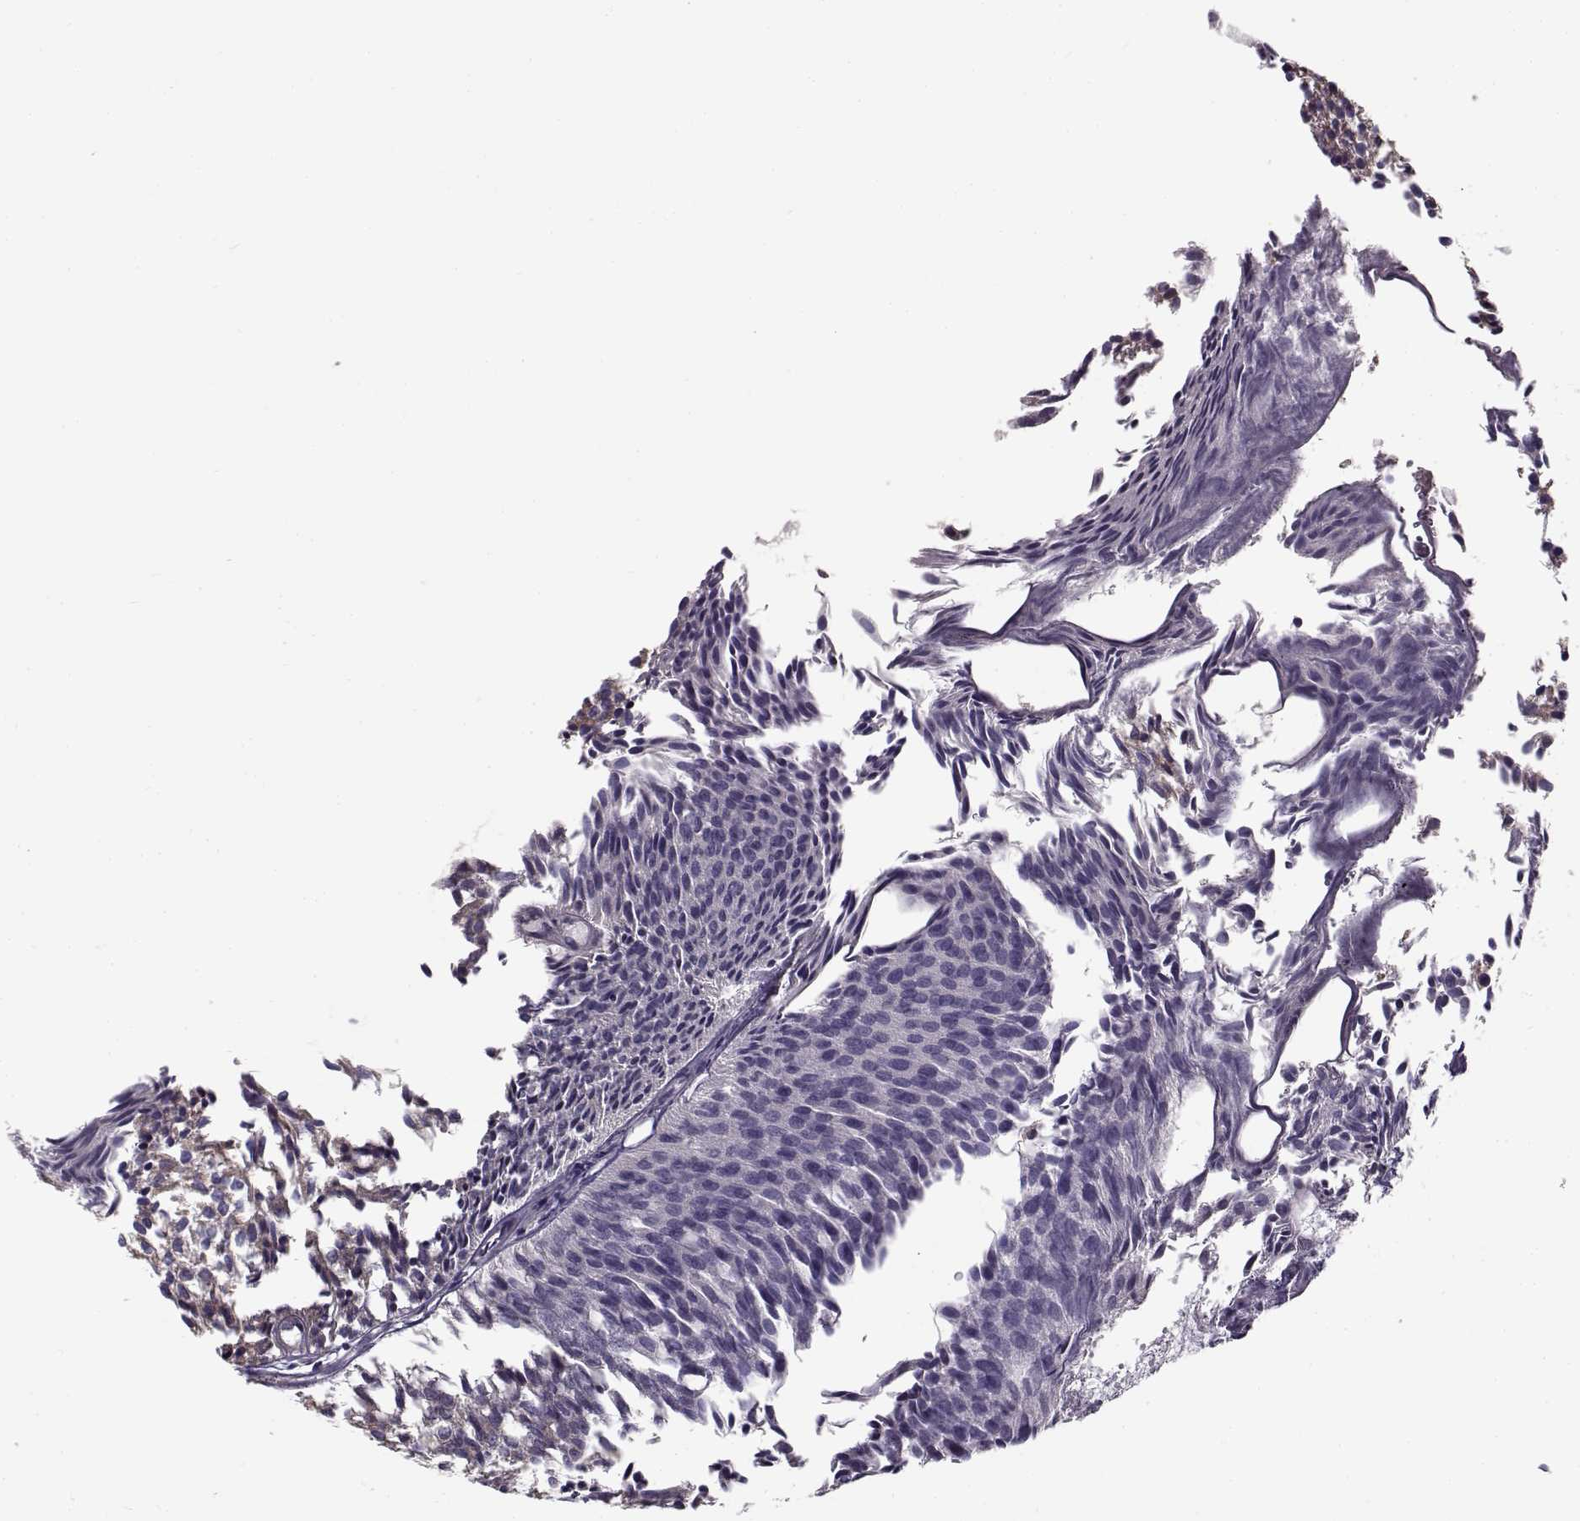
{"staining": {"intensity": "negative", "quantity": "none", "location": "none"}, "tissue": "urothelial cancer", "cell_type": "Tumor cells", "image_type": "cancer", "snomed": [{"axis": "morphology", "description": "Urothelial carcinoma, Low grade"}, {"axis": "topography", "description": "Urinary bladder"}], "caption": "This histopathology image is of urothelial cancer stained with IHC to label a protein in brown with the nuclei are counter-stained blue. There is no positivity in tumor cells.", "gene": "ENTPD8", "patient": {"sex": "male", "age": 63}}